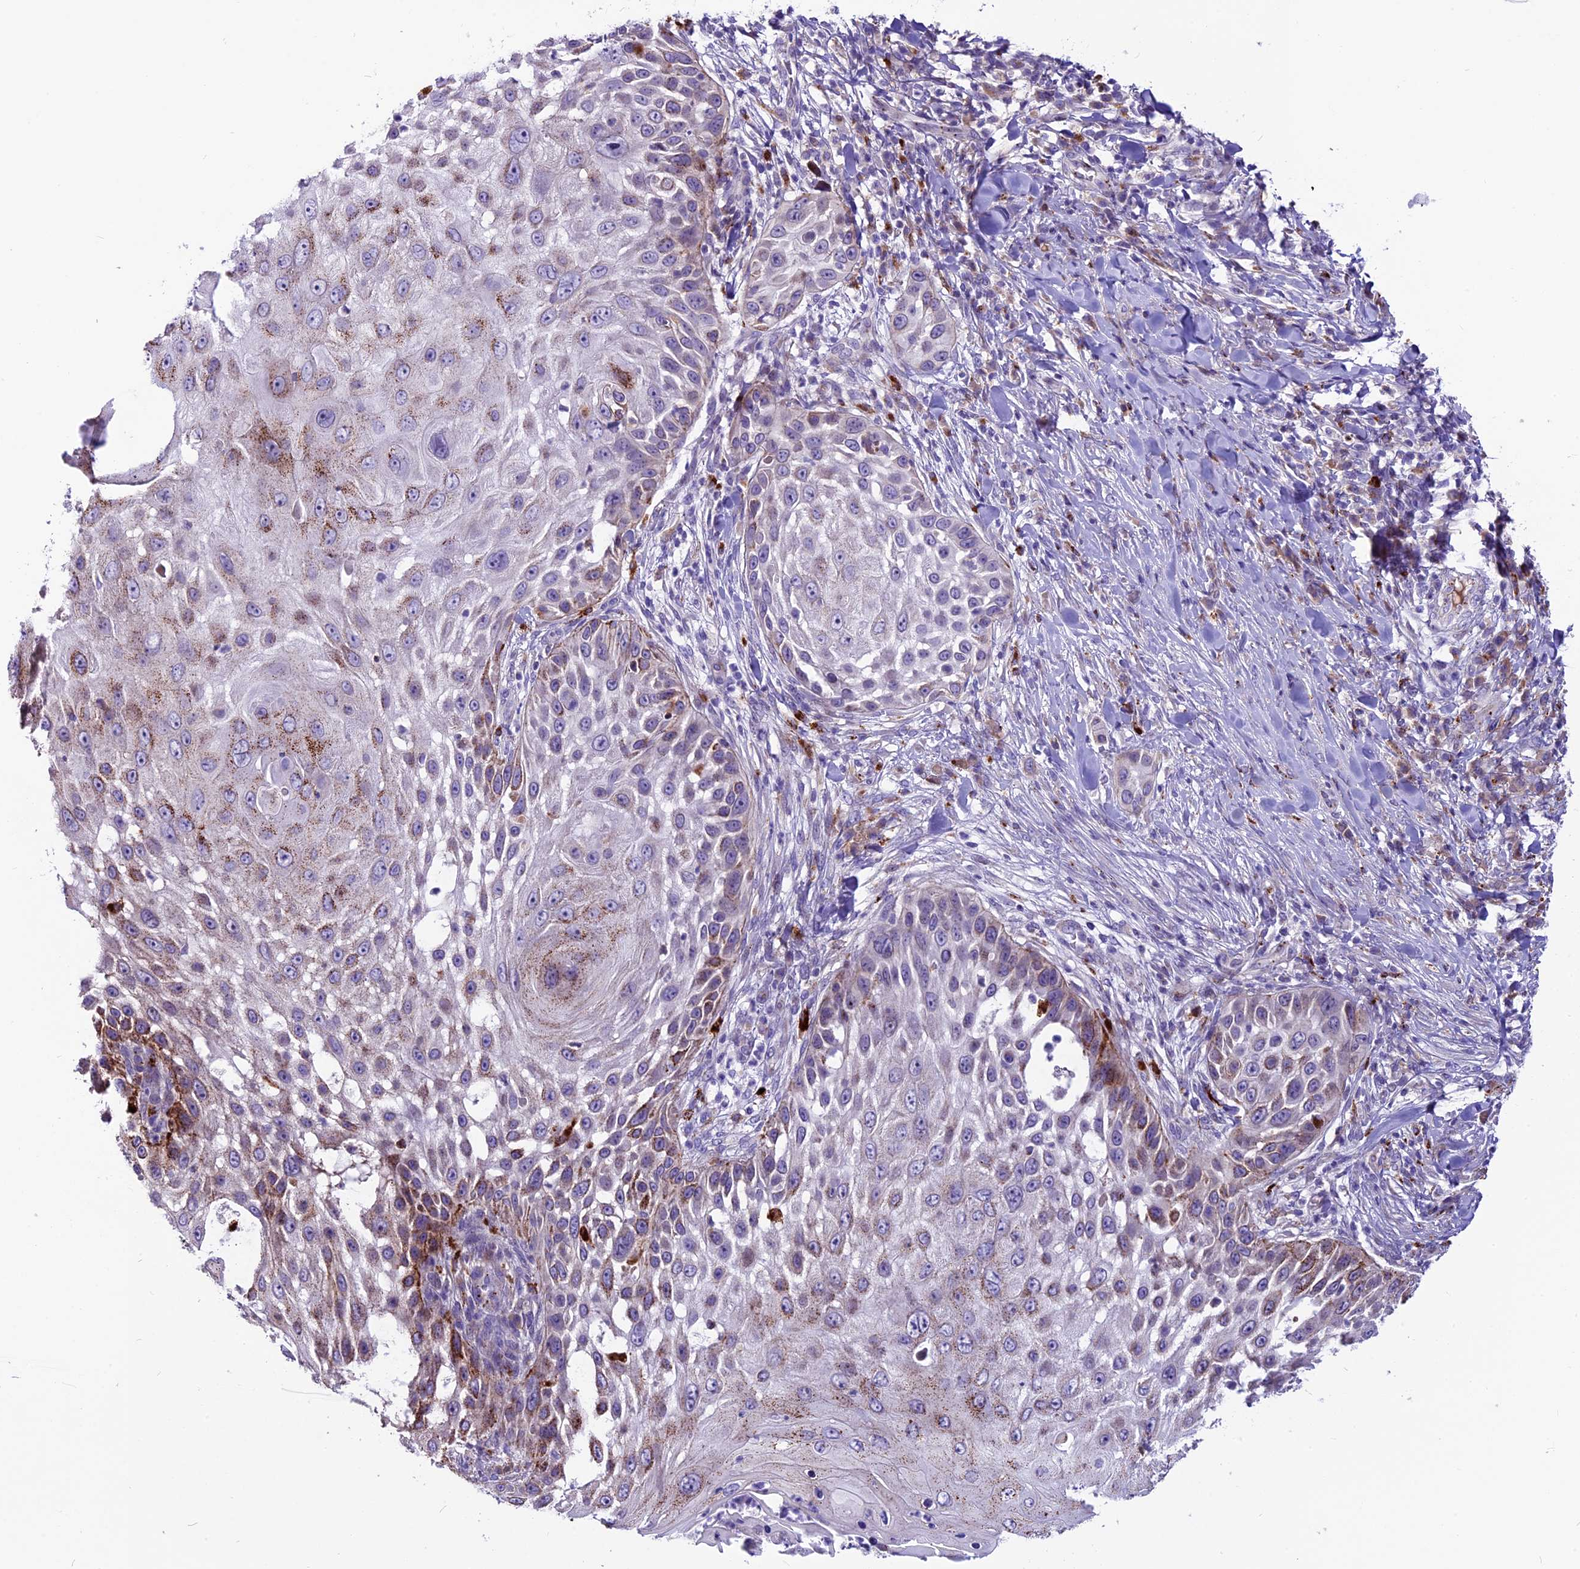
{"staining": {"intensity": "moderate", "quantity": "25%-75%", "location": "cytoplasmic/membranous"}, "tissue": "skin cancer", "cell_type": "Tumor cells", "image_type": "cancer", "snomed": [{"axis": "morphology", "description": "Squamous cell carcinoma, NOS"}, {"axis": "topography", "description": "Skin"}], "caption": "Immunohistochemical staining of skin cancer exhibits medium levels of moderate cytoplasmic/membranous positivity in approximately 25%-75% of tumor cells. (brown staining indicates protein expression, while blue staining denotes nuclei).", "gene": "THRSP", "patient": {"sex": "female", "age": 44}}